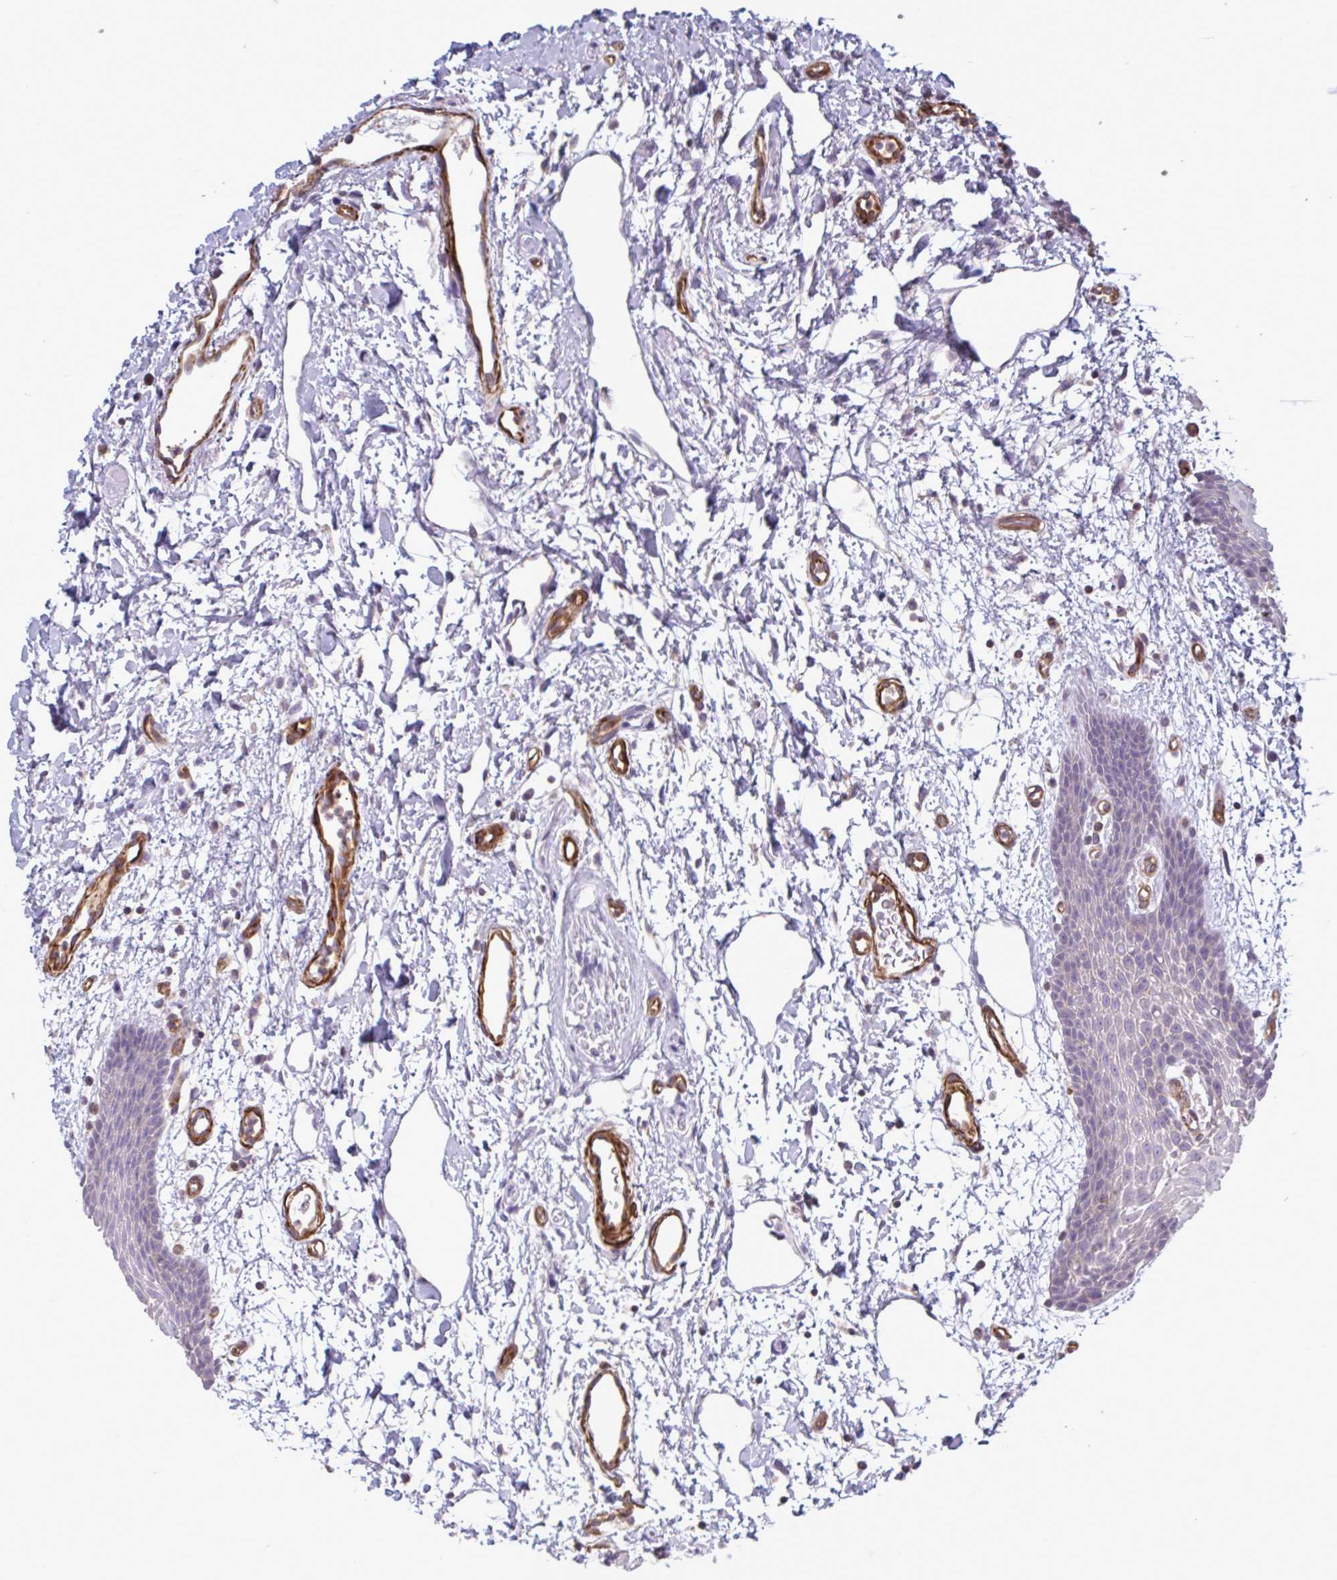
{"staining": {"intensity": "negative", "quantity": "none", "location": "none"}, "tissue": "oral mucosa", "cell_type": "Squamous epithelial cells", "image_type": "normal", "snomed": [{"axis": "morphology", "description": "Normal tissue, NOS"}, {"axis": "topography", "description": "Oral tissue"}], "caption": "An immunohistochemistry (IHC) photomicrograph of unremarkable oral mucosa is shown. There is no staining in squamous epithelial cells of oral mucosa.", "gene": "SHISA7", "patient": {"sex": "female", "age": 59}}